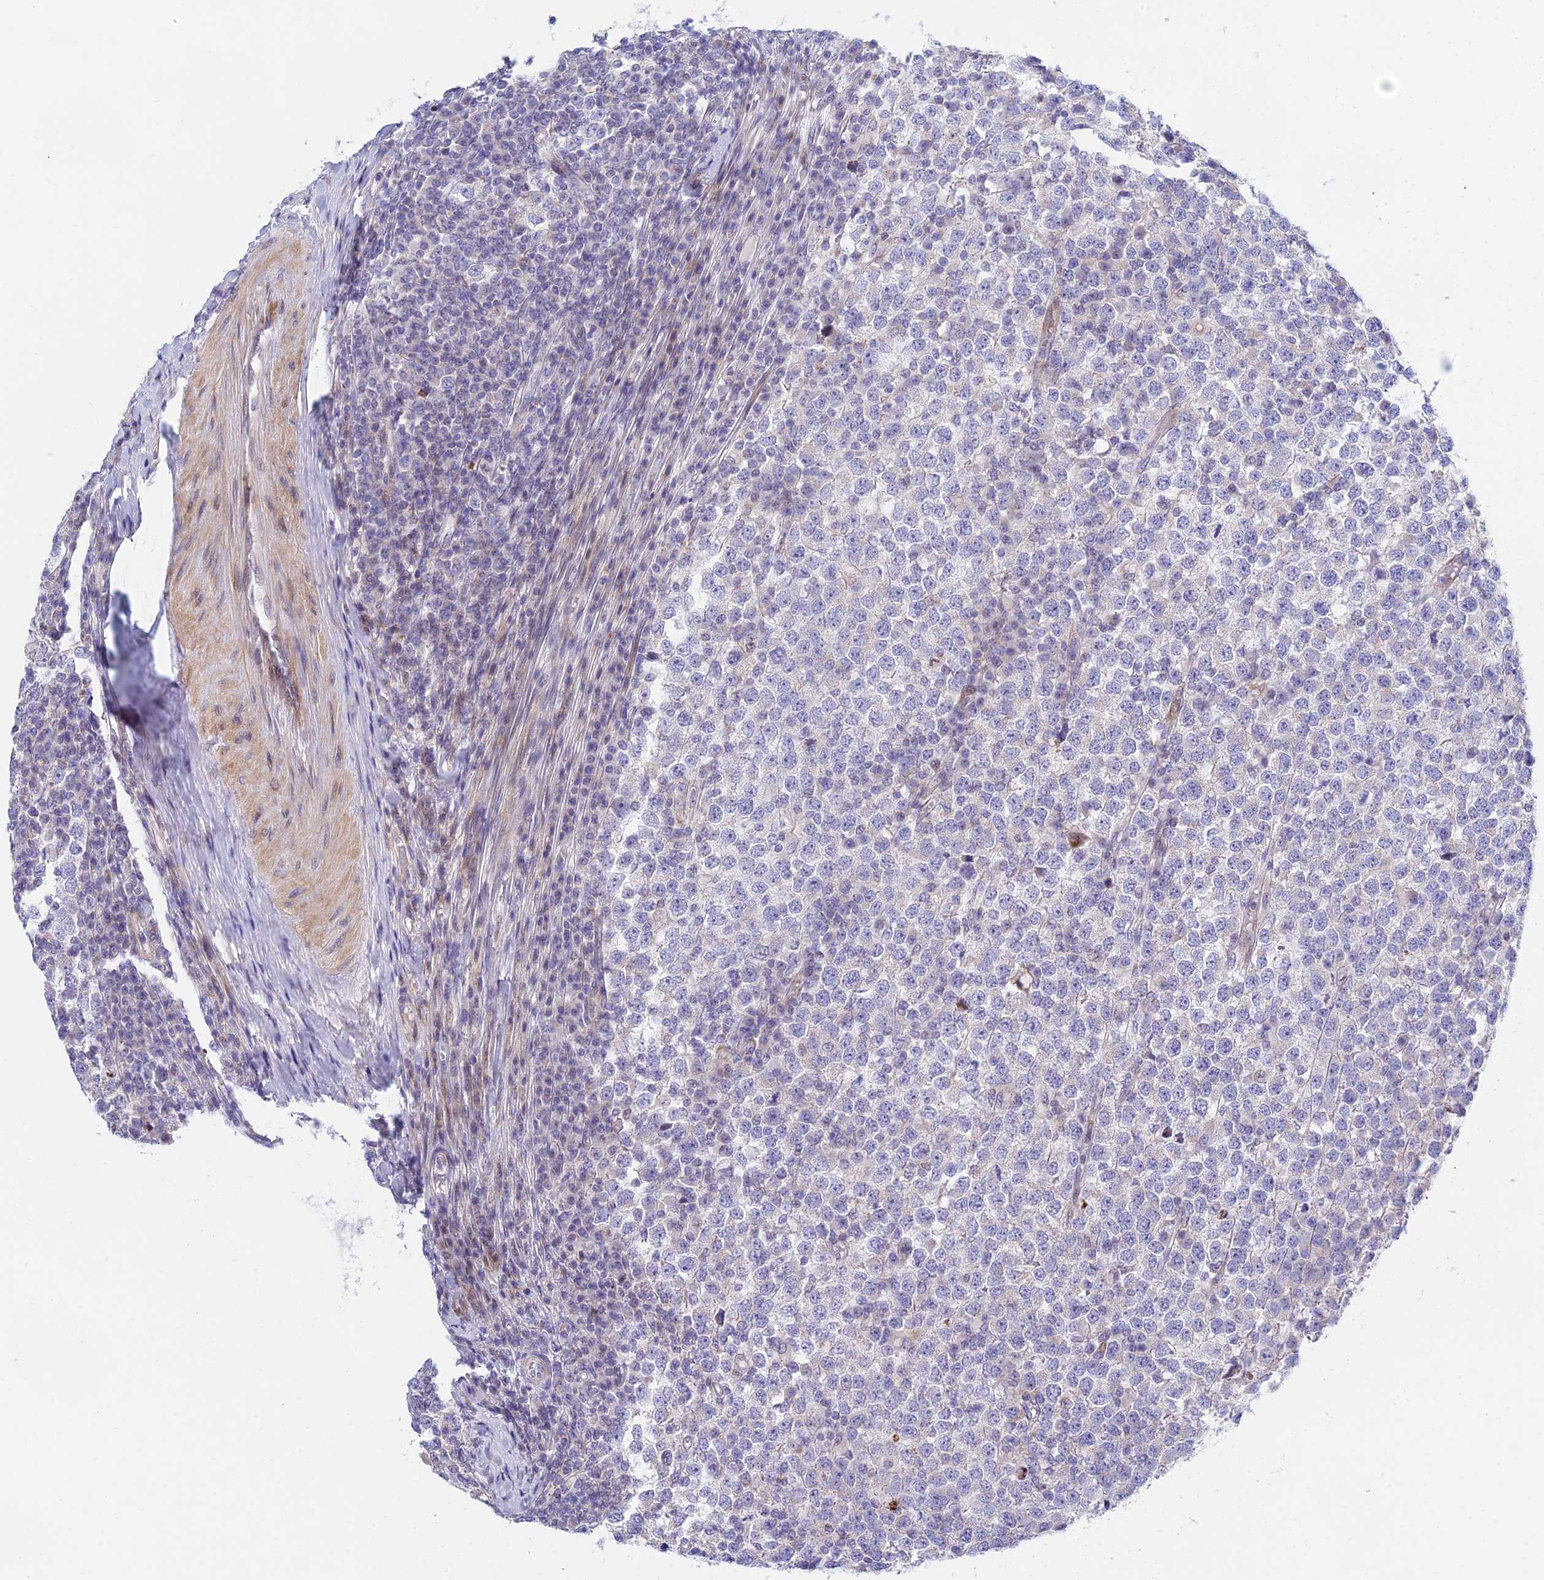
{"staining": {"intensity": "negative", "quantity": "none", "location": "none"}, "tissue": "testis cancer", "cell_type": "Tumor cells", "image_type": "cancer", "snomed": [{"axis": "morphology", "description": "Seminoma, NOS"}, {"axis": "topography", "description": "Testis"}], "caption": "DAB (3,3'-diaminobenzidine) immunohistochemical staining of testis seminoma shows no significant staining in tumor cells.", "gene": "PRR13", "patient": {"sex": "male", "age": 65}}